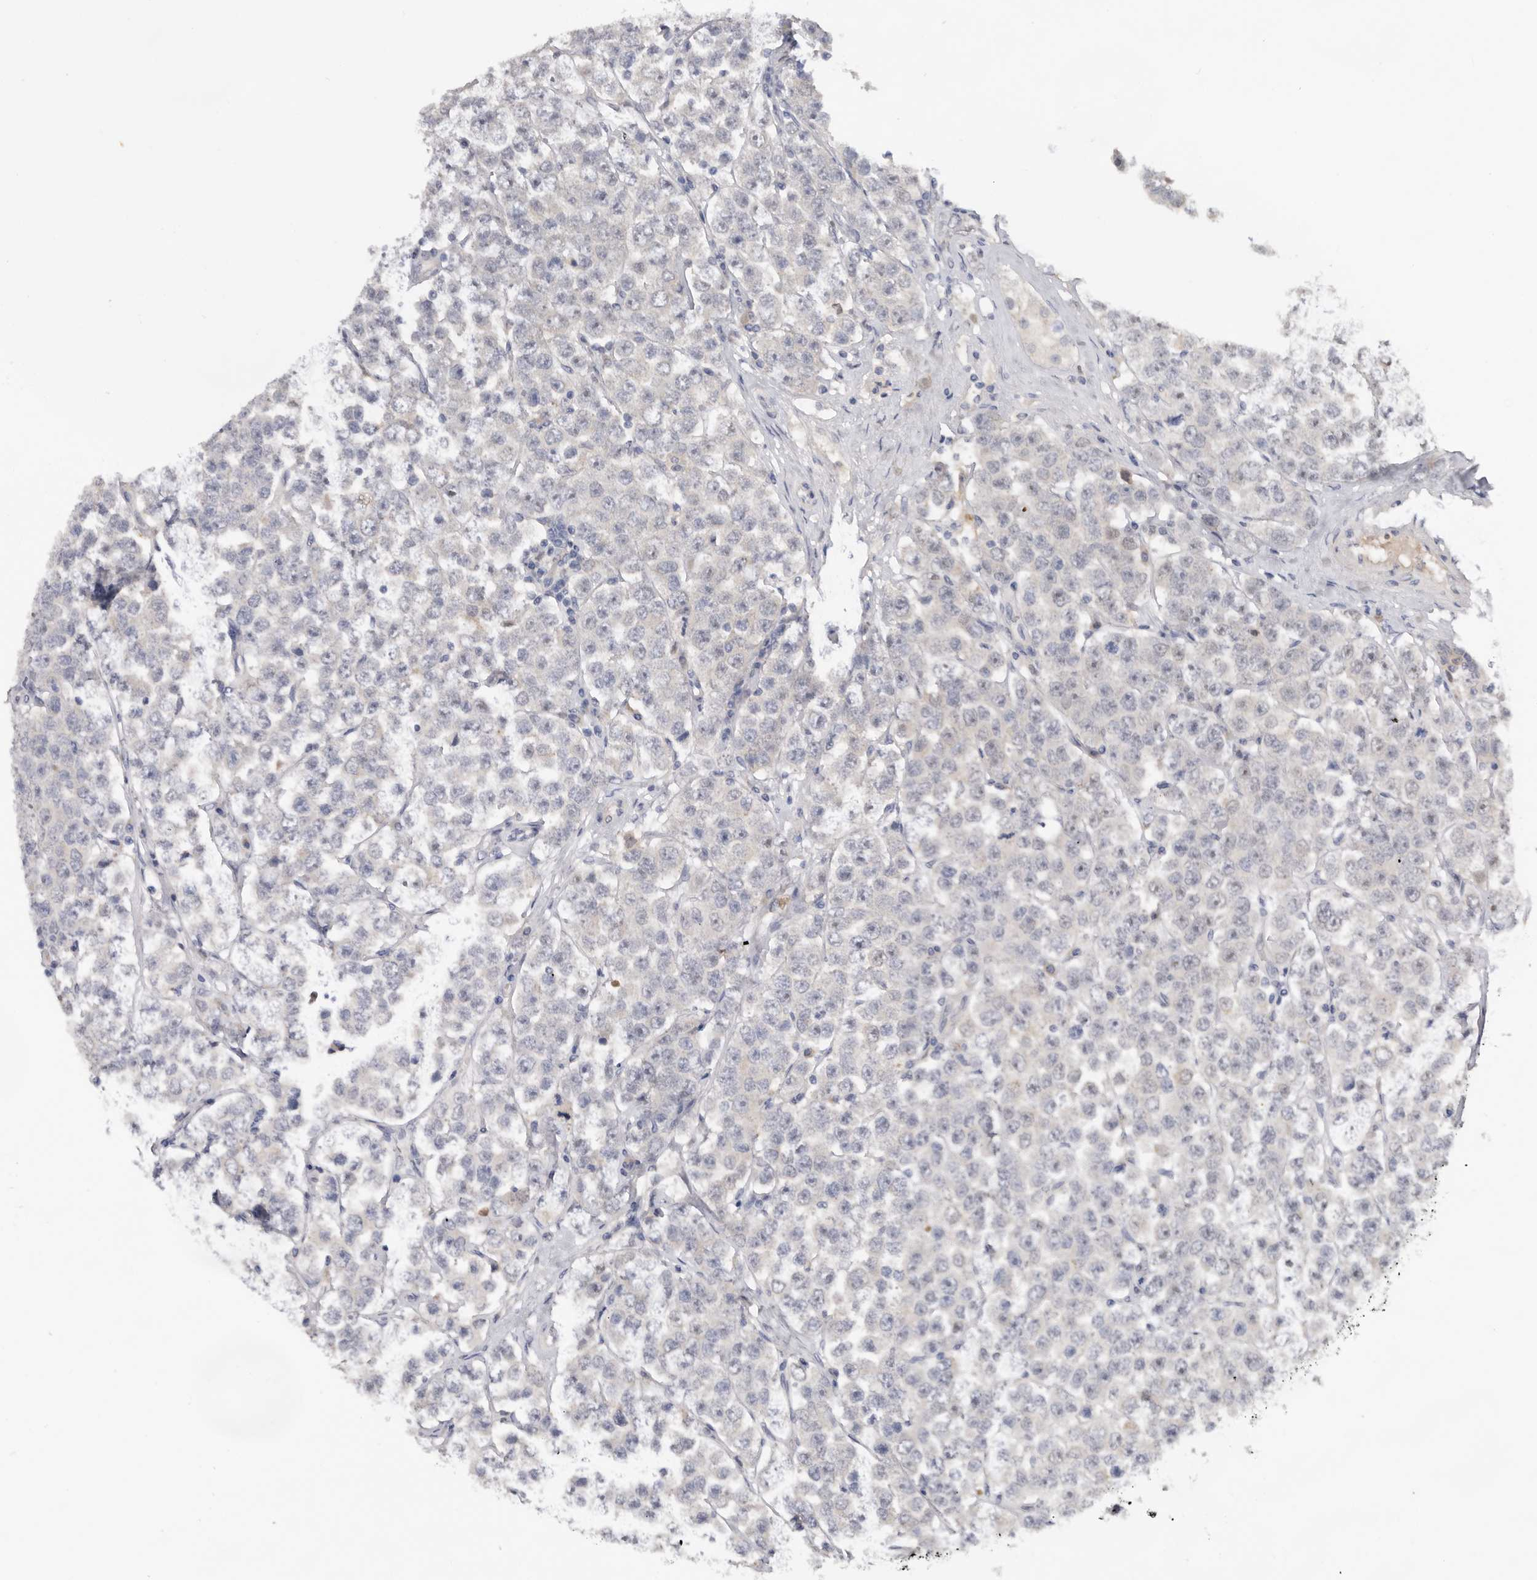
{"staining": {"intensity": "negative", "quantity": "none", "location": "none"}, "tissue": "testis cancer", "cell_type": "Tumor cells", "image_type": "cancer", "snomed": [{"axis": "morphology", "description": "Seminoma, NOS"}, {"axis": "topography", "description": "Testis"}], "caption": "Tumor cells show no significant expression in testis cancer (seminoma). The staining was performed using DAB to visualize the protein expression in brown, while the nuclei were stained in blue with hematoxylin (Magnification: 20x).", "gene": "BRCA2", "patient": {"sex": "male", "age": 28}}